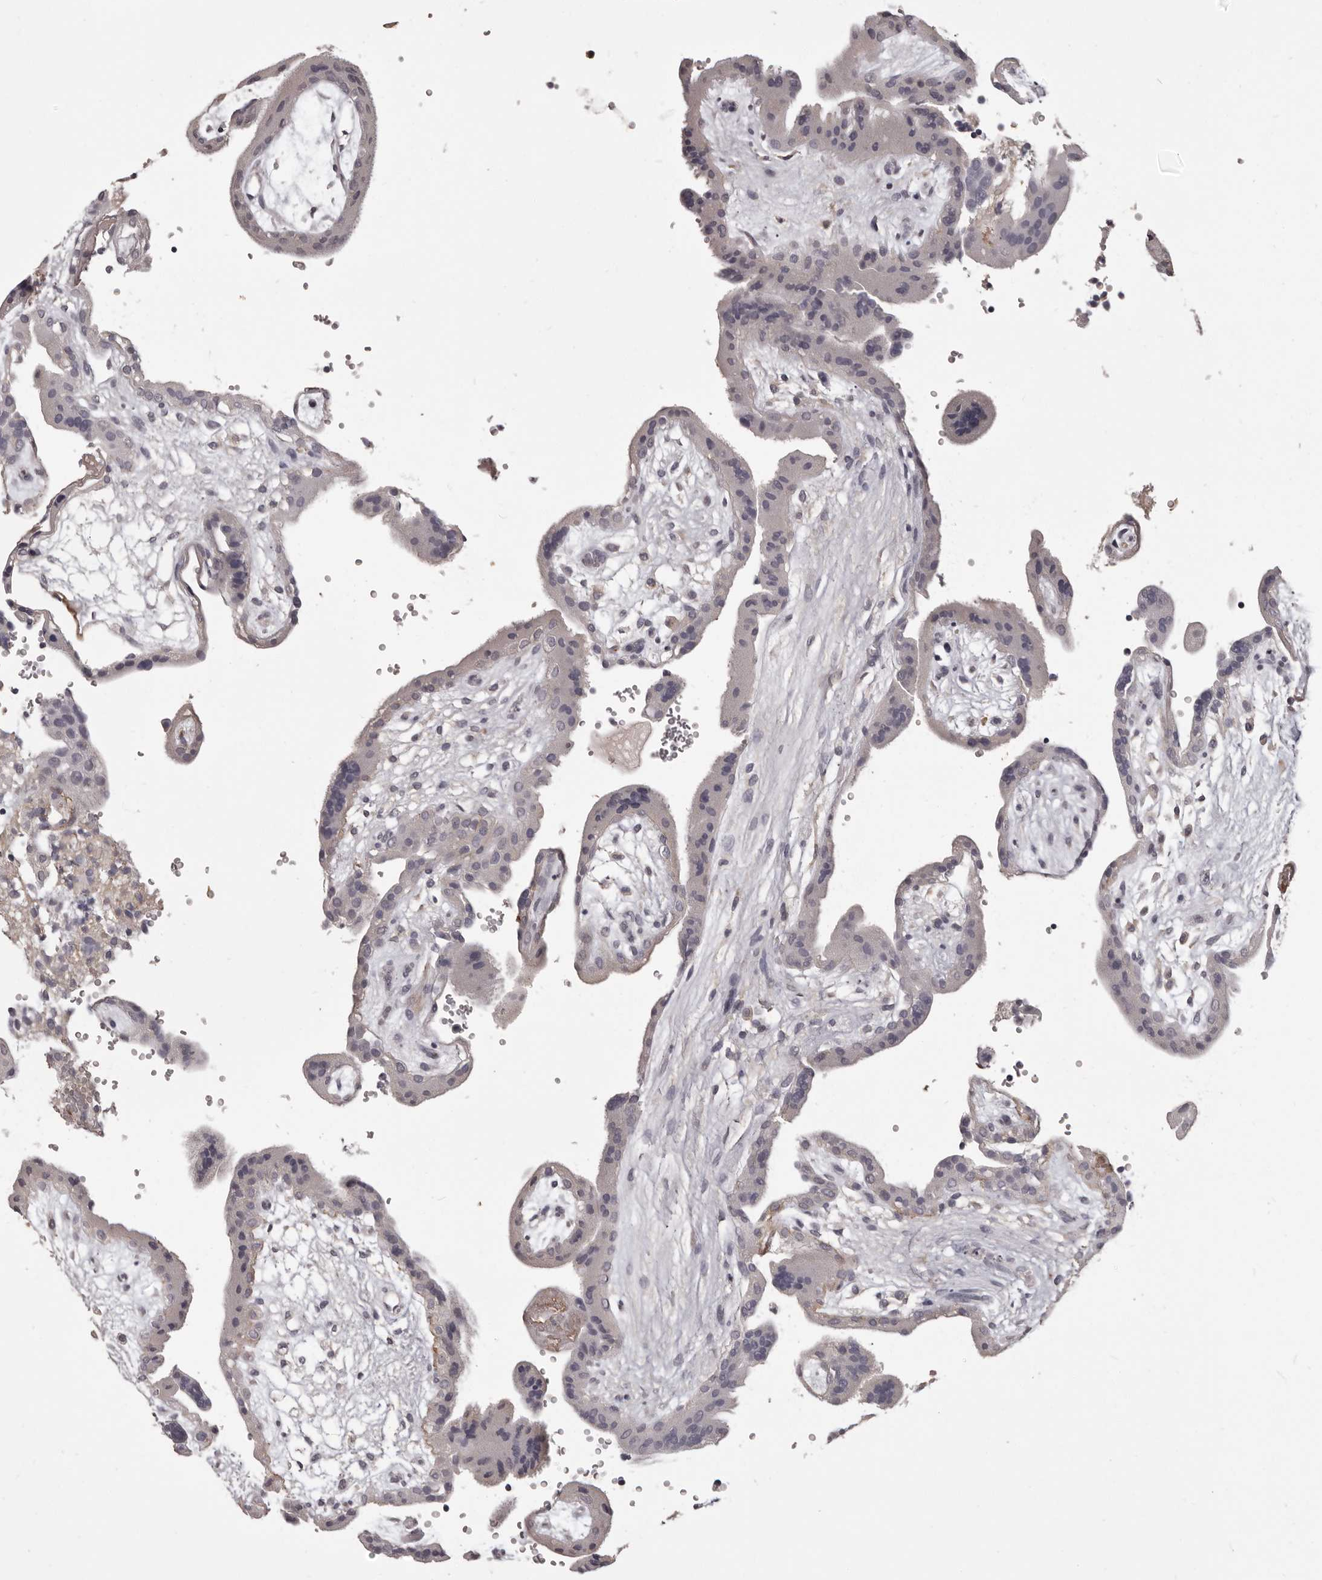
{"staining": {"intensity": "negative", "quantity": "none", "location": "none"}, "tissue": "placenta", "cell_type": "Trophoblastic cells", "image_type": "normal", "snomed": [{"axis": "morphology", "description": "Normal tissue, NOS"}, {"axis": "topography", "description": "Placenta"}], "caption": "IHC micrograph of benign placenta: placenta stained with DAB shows no significant protein positivity in trophoblastic cells.", "gene": "GPR78", "patient": {"sex": "female", "age": 18}}